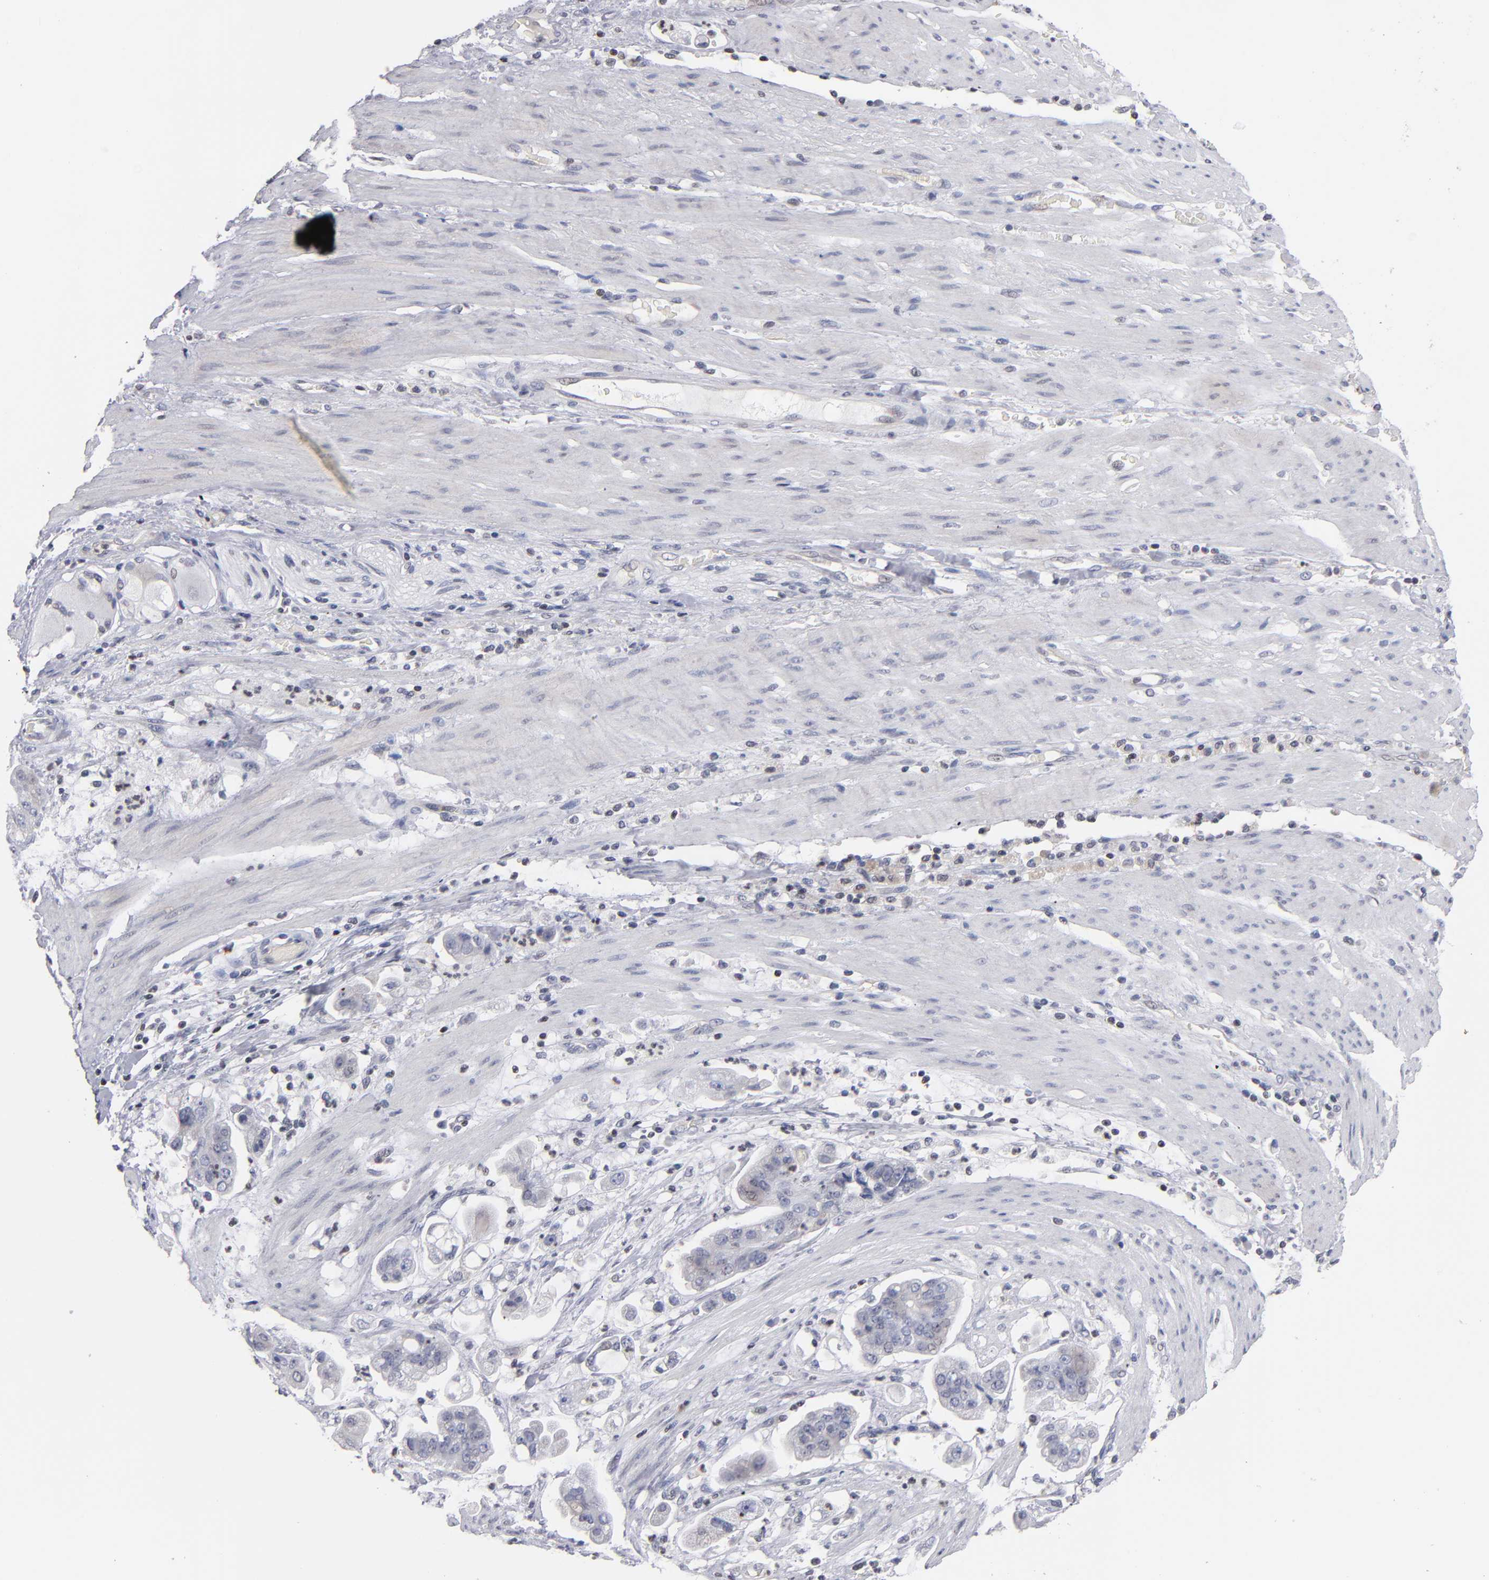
{"staining": {"intensity": "negative", "quantity": "none", "location": "none"}, "tissue": "stomach cancer", "cell_type": "Tumor cells", "image_type": "cancer", "snomed": [{"axis": "morphology", "description": "Adenocarcinoma, NOS"}, {"axis": "topography", "description": "Stomach"}], "caption": "Immunohistochemical staining of human stomach adenocarcinoma demonstrates no significant expression in tumor cells. Nuclei are stained in blue.", "gene": "ODF2", "patient": {"sex": "male", "age": 62}}